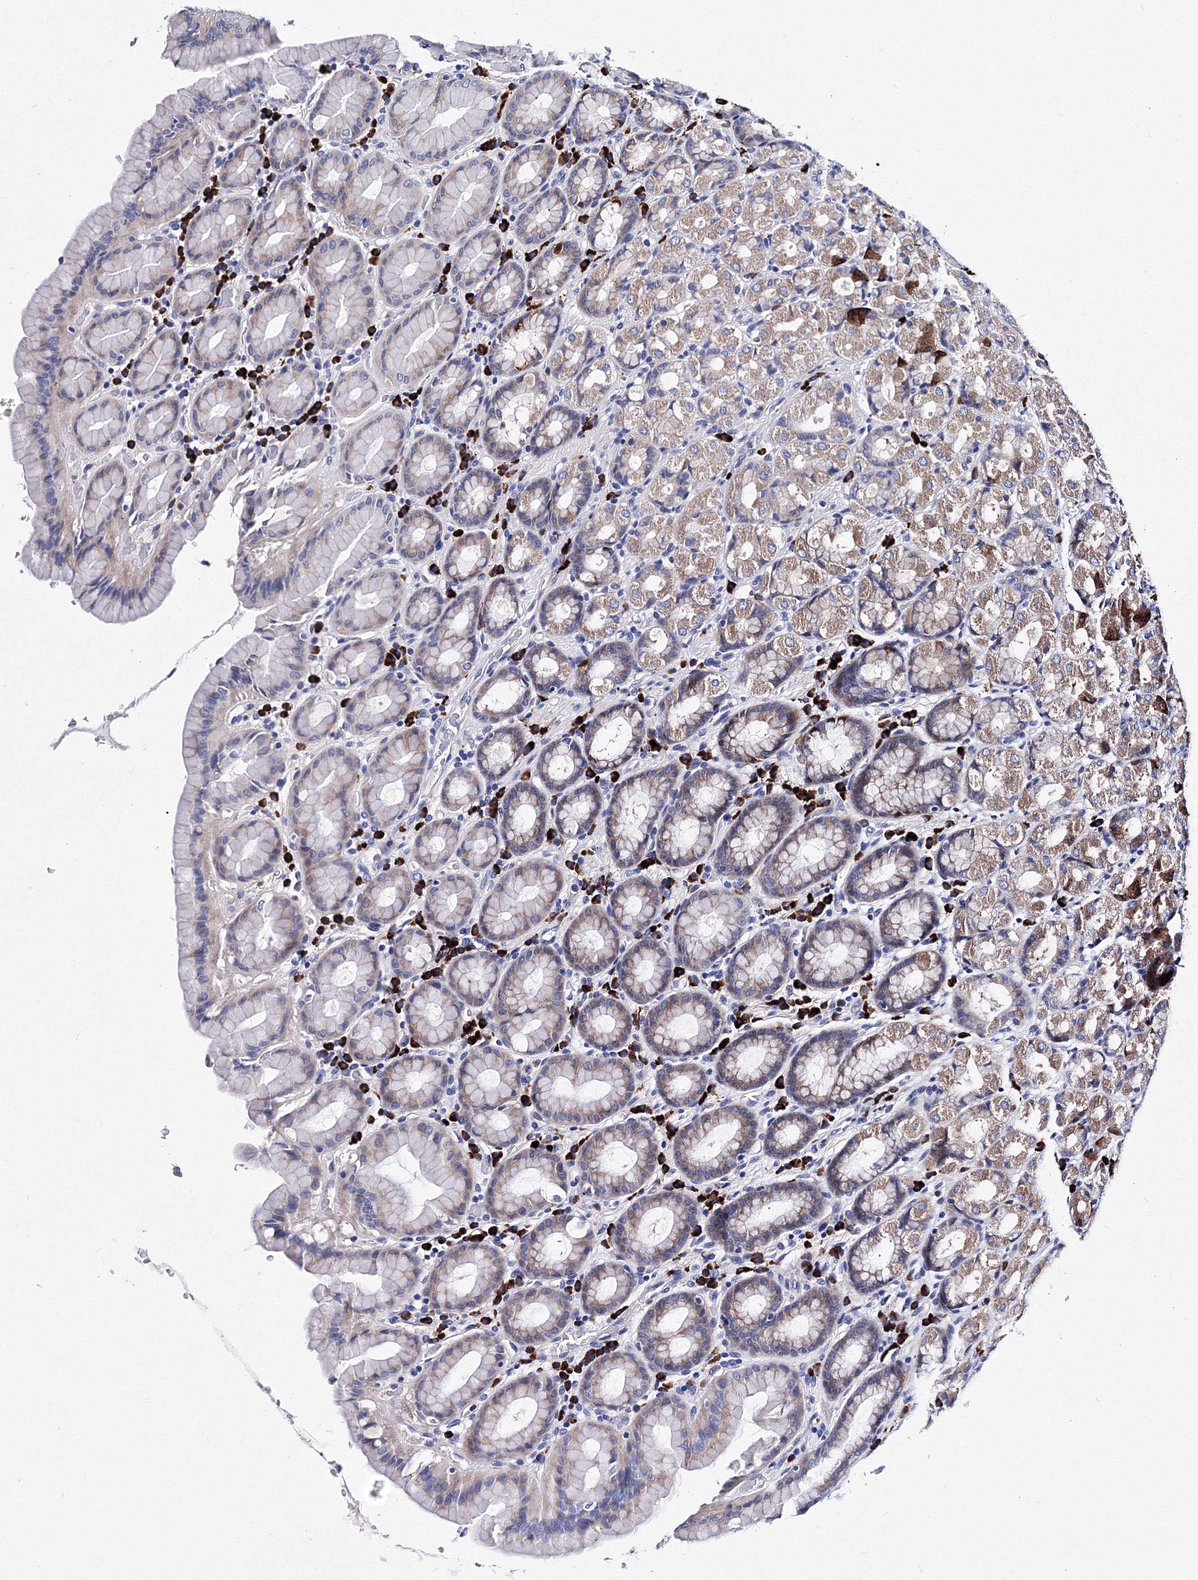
{"staining": {"intensity": "strong", "quantity": "25%-75%", "location": "cytoplasmic/membranous"}, "tissue": "stomach", "cell_type": "Glandular cells", "image_type": "normal", "snomed": [{"axis": "morphology", "description": "Normal tissue, NOS"}, {"axis": "topography", "description": "Stomach, upper"}], "caption": "Protein expression analysis of benign stomach displays strong cytoplasmic/membranous positivity in about 25%-75% of glandular cells. (Brightfield microscopy of DAB IHC at high magnification).", "gene": "TRPM2", "patient": {"sex": "male", "age": 68}}